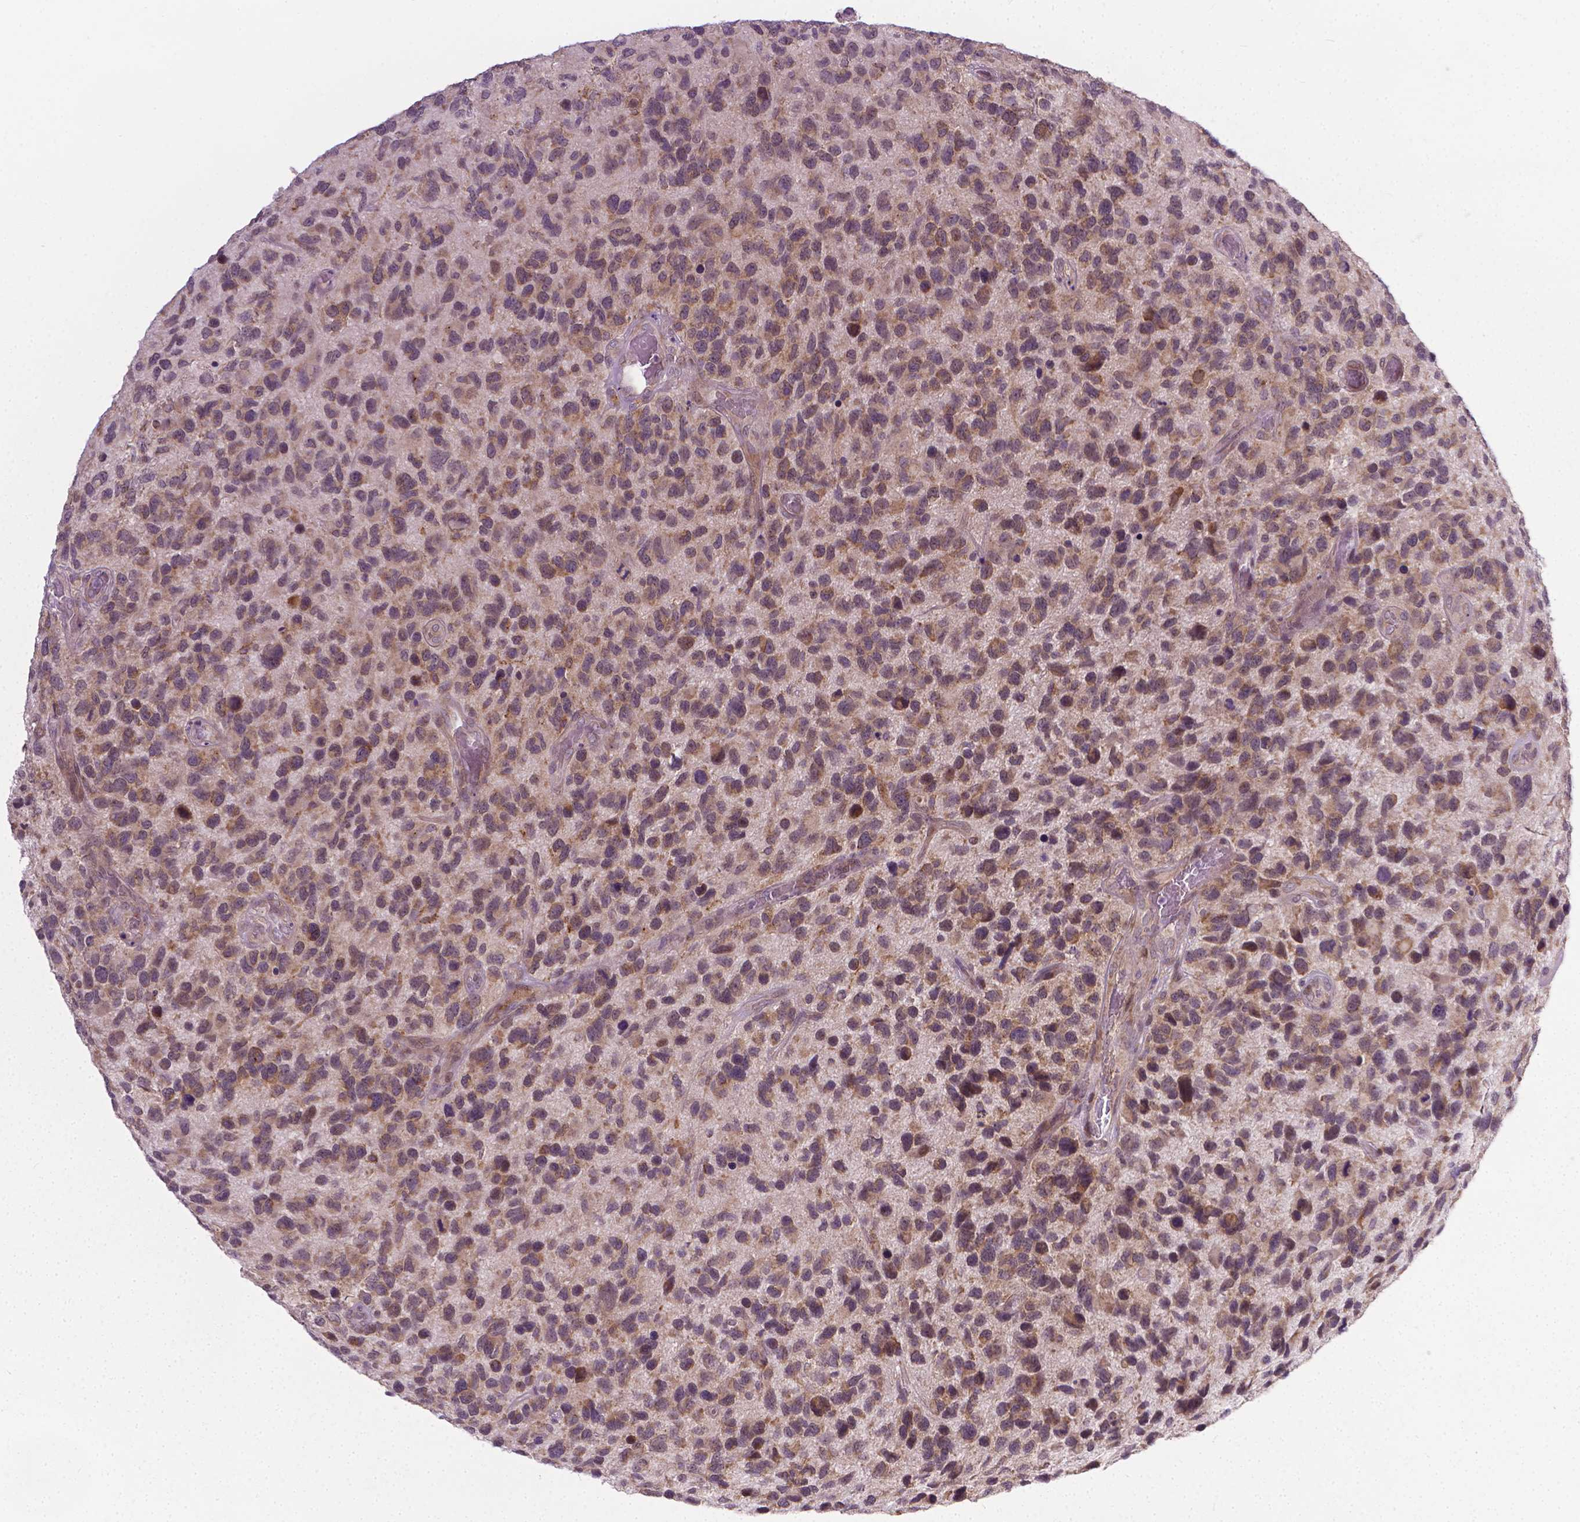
{"staining": {"intensity": "moderate", "quantity": ">75%", "location": "cytoplasmic/membranous"}, "tissue": "glioma", "cell_type": "Tumor cells", "image_type": "cancer", "snomed": [{"axis": "morphology", "description": "Glioma, malignant, NOS"}, {"axis": "morphology", "description": "Glioma, malignant, High grade"}, {"axis": "topography", "description": "Brain"}], "caption": "High-power microscopy captured an immunohistochemistry (IHC) histopathology image of malignant glioma, revealing moderate cytoplasmic/membranous expression in approximately >75% of tumor cells.", "gene": "PRAG1", "patient": {"sex": "female", "age": 71}}